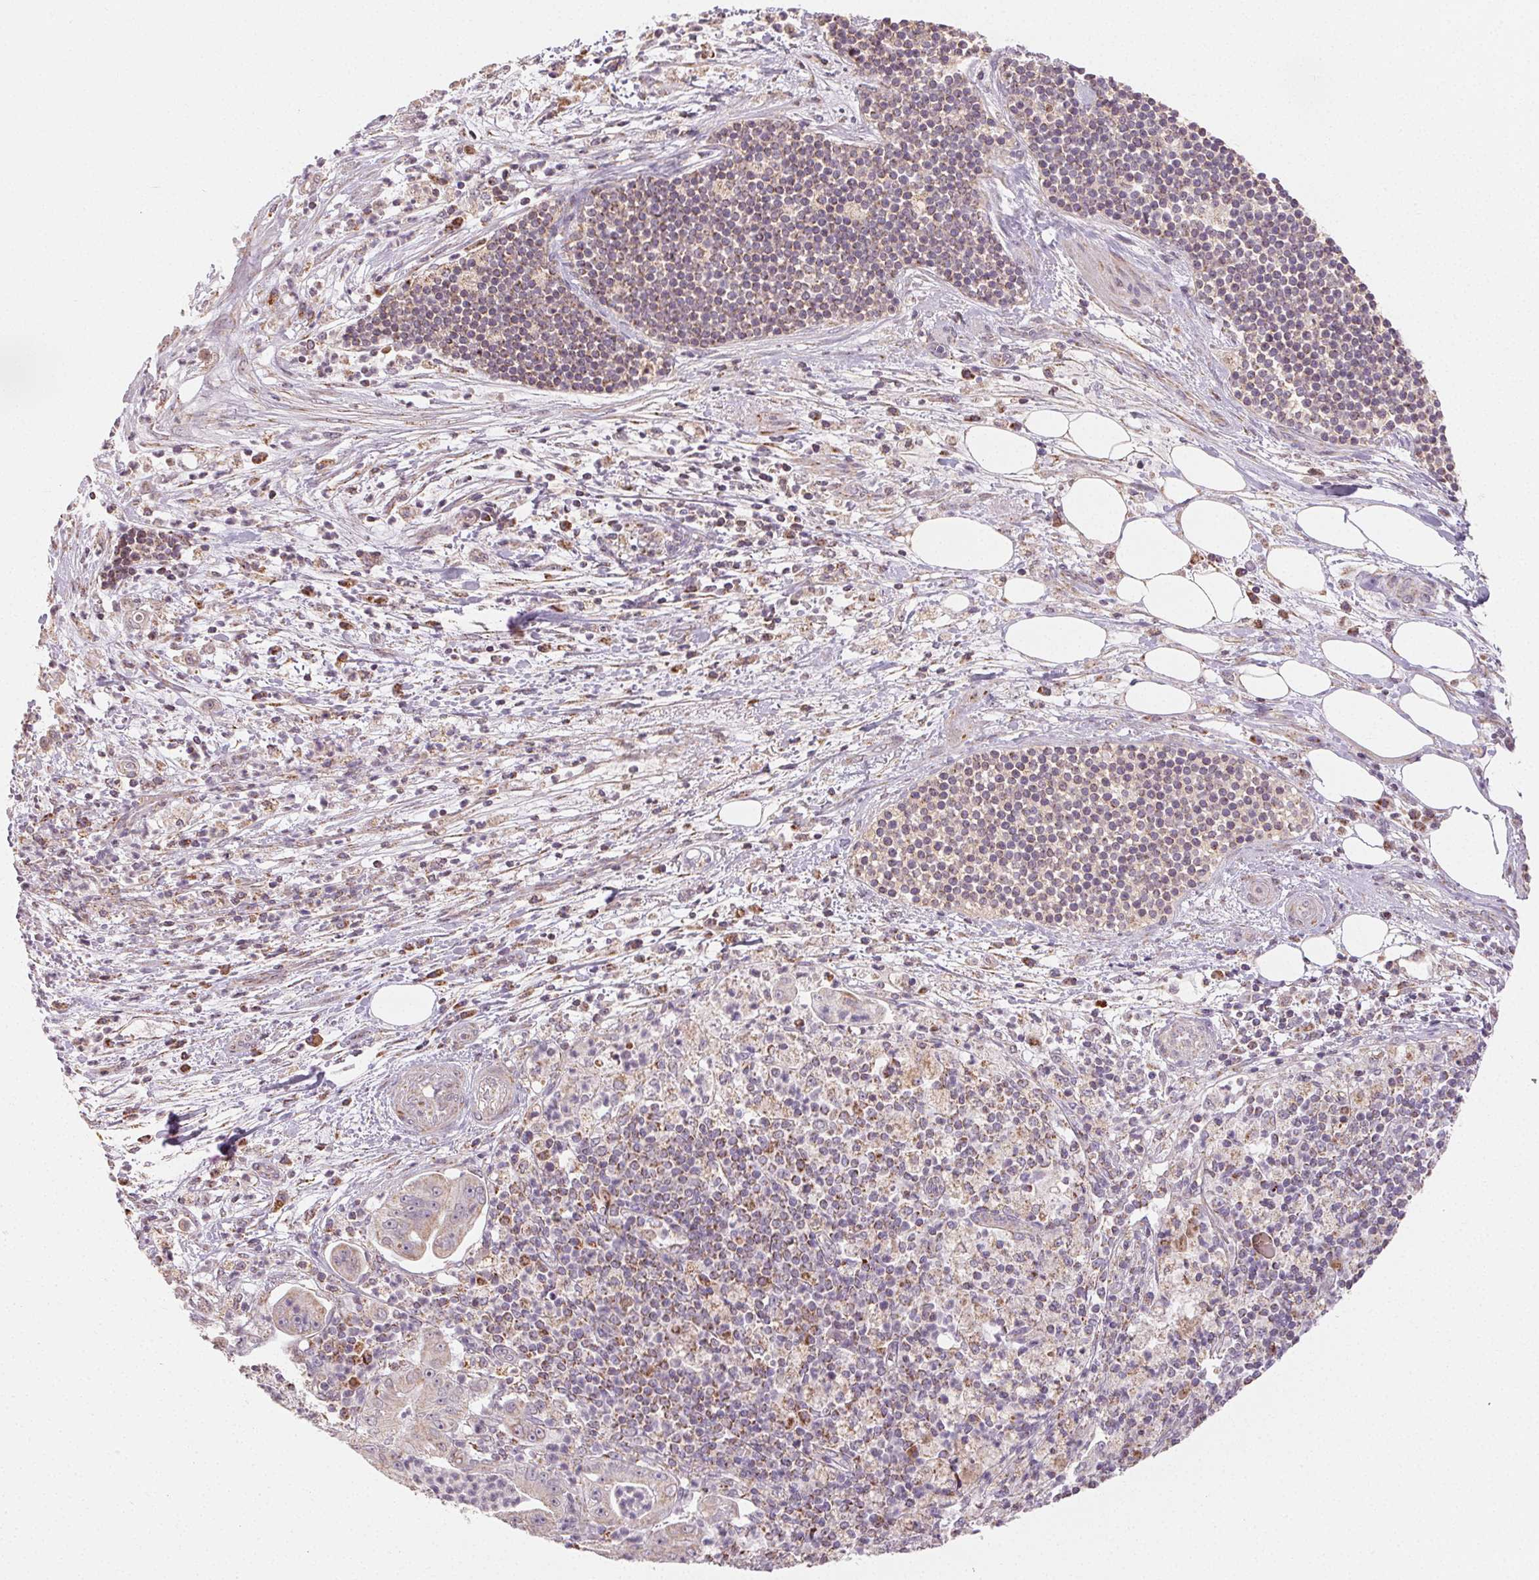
{"staining": {"intensity": "weak", "quantity": "<25%", "location": "cytoplasmic/membranous"}, "tissue": "pancreatic cancer", "cell_type": "Tumor cells", "image_type": "cancer", "snomed": [{"axis": "morphology", "description": "Adenocarcinoma, NOS"}, {"axis": "topography", "description": "Pancreas"}], "caption": "This is a image of immunohistochemistry staining of pancreatic cancer (adenocarcinoma), which shows no positivity in tumor cells.", "gene": "CLASP1", "patient": {"sex": "male", "age": 71}}